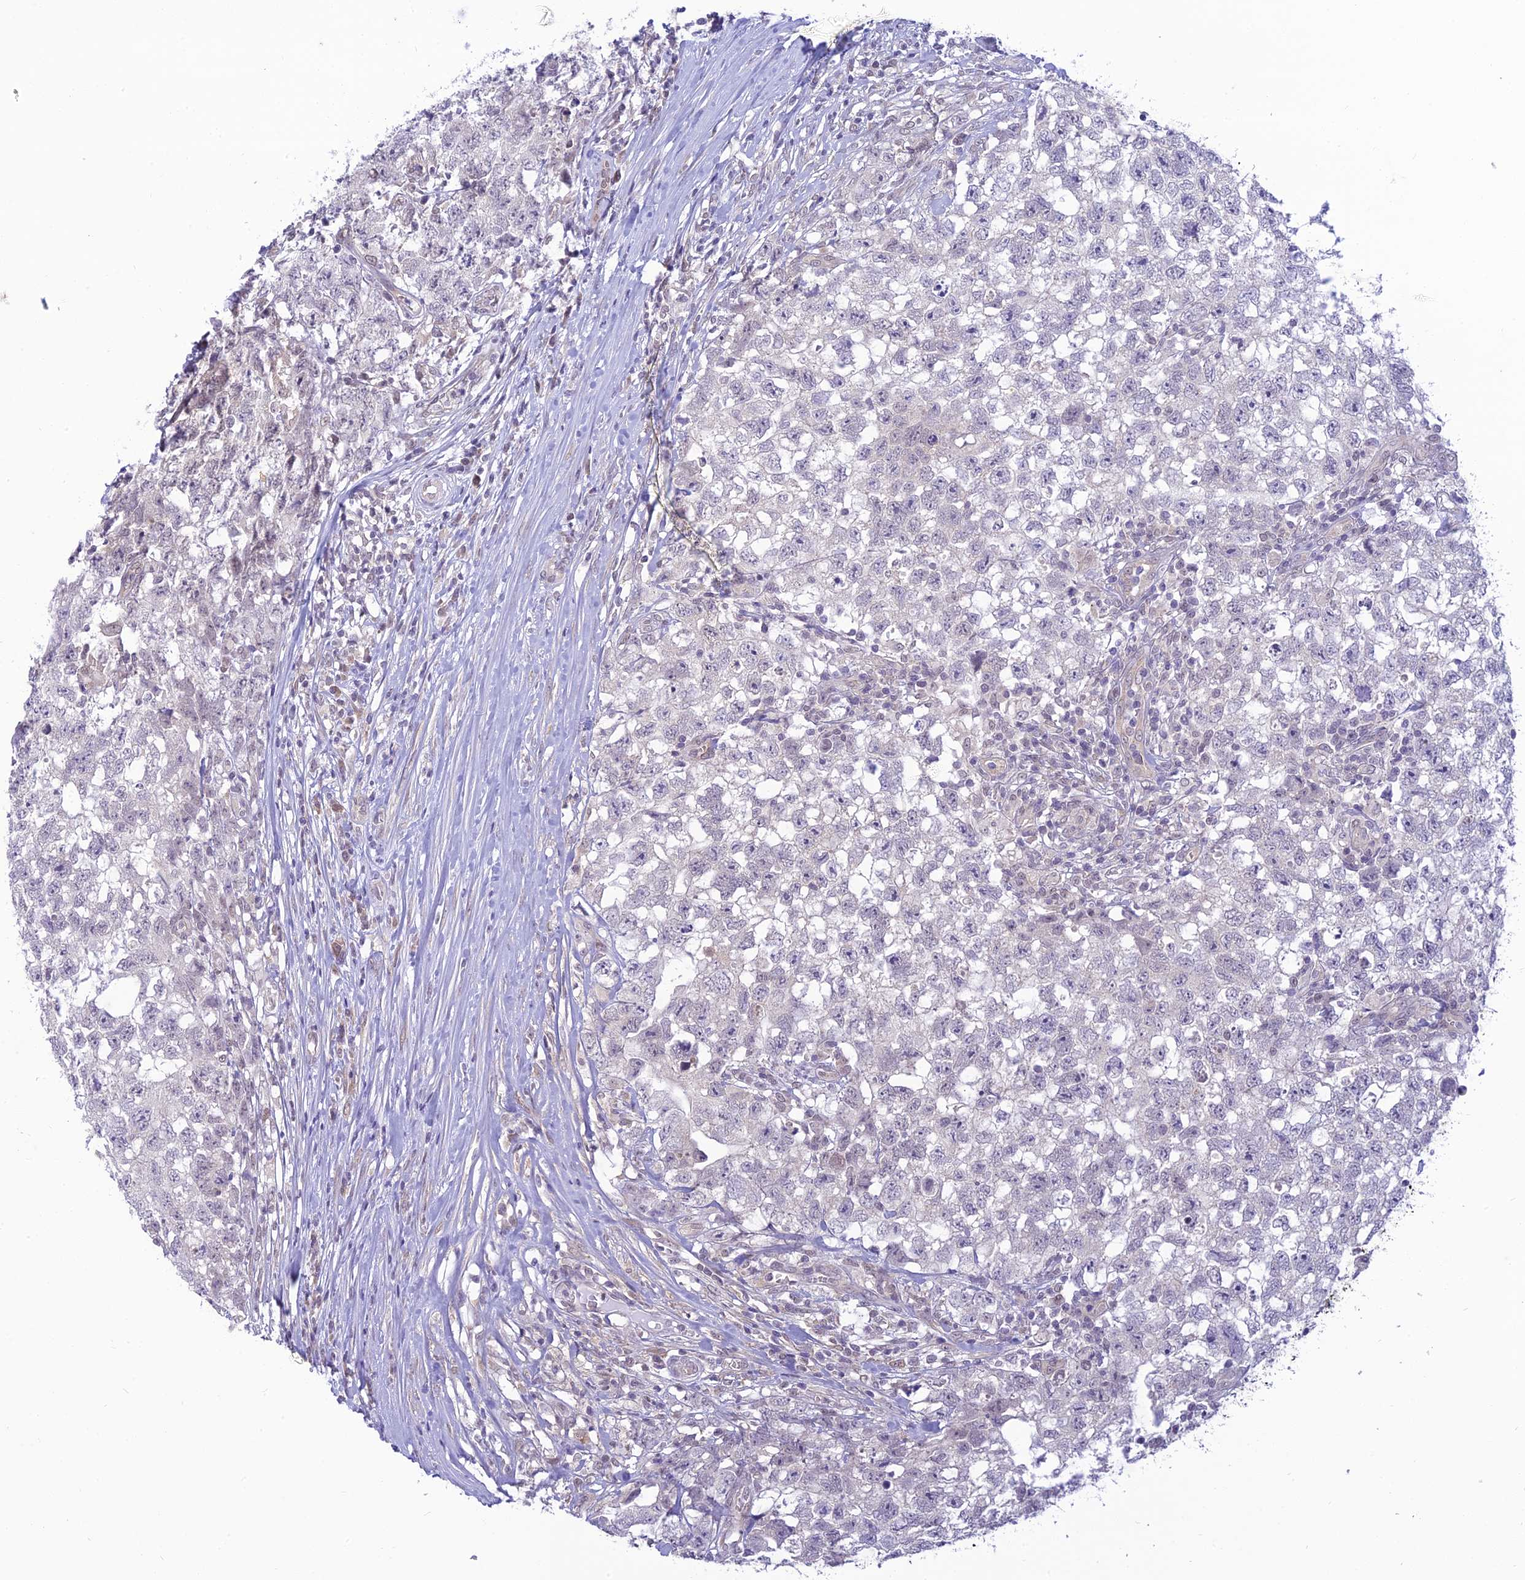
{"staining": {"intensity": "negative", "quantity": "none", "location": "none"}, "tissue": "testis cancer", "cell_type": "Tumor cells", "image_type": "cancer", "snomed": [{"axis": "morphology", "description": "Seminoma, NOS"}, {"axis": "morphology", "description": "Carcinoma, Embryonal, NOS"}, {"axis": "topography", "description": "Testis"}], "caption": "Immunohistochemical staining of seminoma (testis) displays no significant expression in tumor cells. (Brightfield microscopy of DAB (3,3'-diaminobenzidine) immunohistochemistry (IHC) at high magnification).", "gene": "SKIC8", "patient": {"sex": "male", "age": 29}}